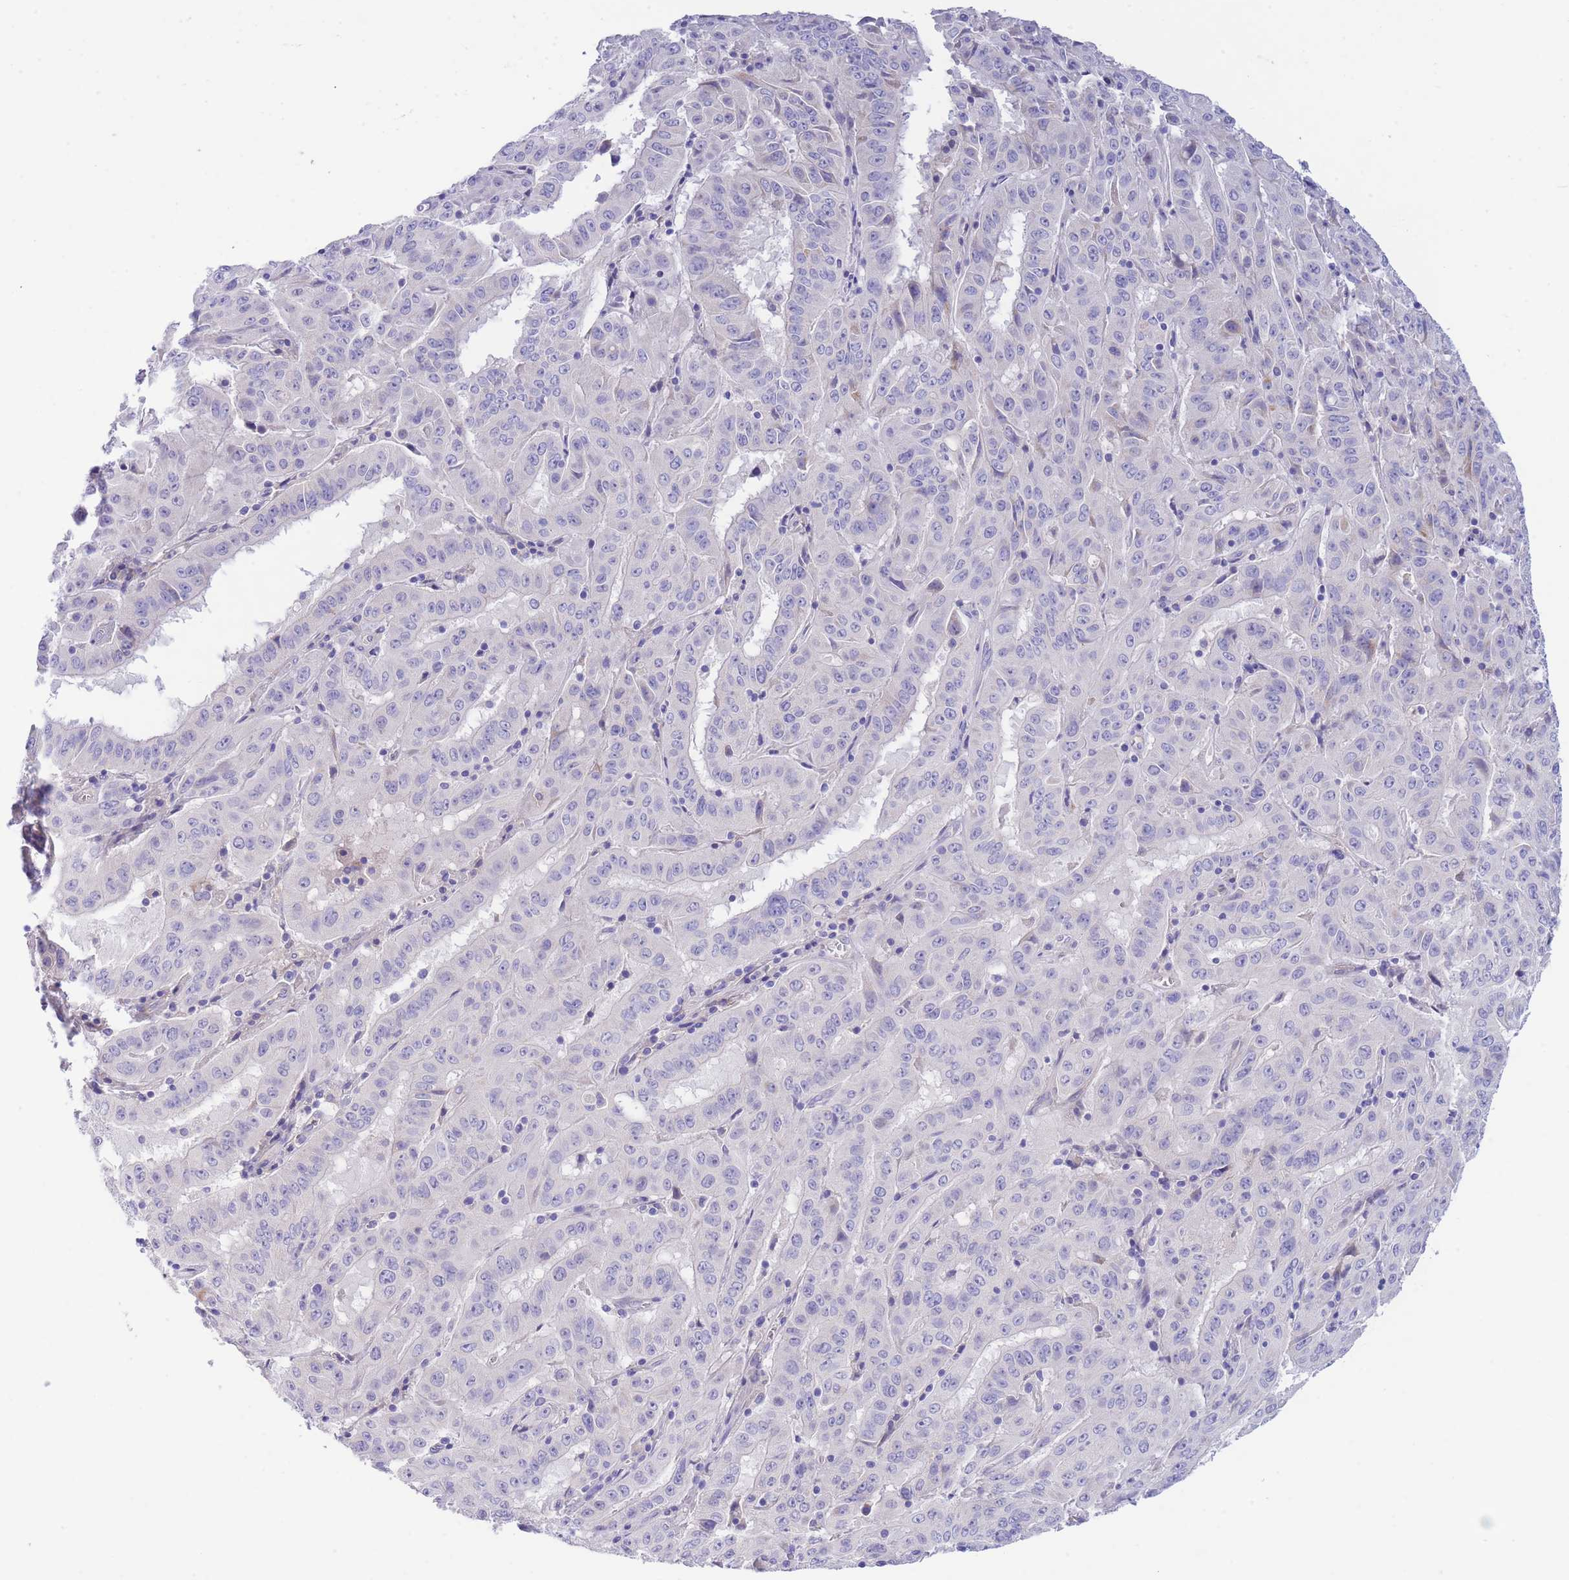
{"staining": {"intensity": "negative", "quantity": "none", "location": "none"}, "tissue": "pancreatic cancer", "cell_type": "Tumor cells", "image_type": "cancer", "snomed": [{"axis": "morphology", "description": "Adenocarcinoma, NOS"}, {"axis": "topography", "description": "Pancreas"}], "caption": "A micrograph of adenocarcinoma (pancreatic) stained for a protein demonstrates no brown staining in tumor cells.", "gene": "PCDHB3", "patient": {"sex": "male", "age": 63}}